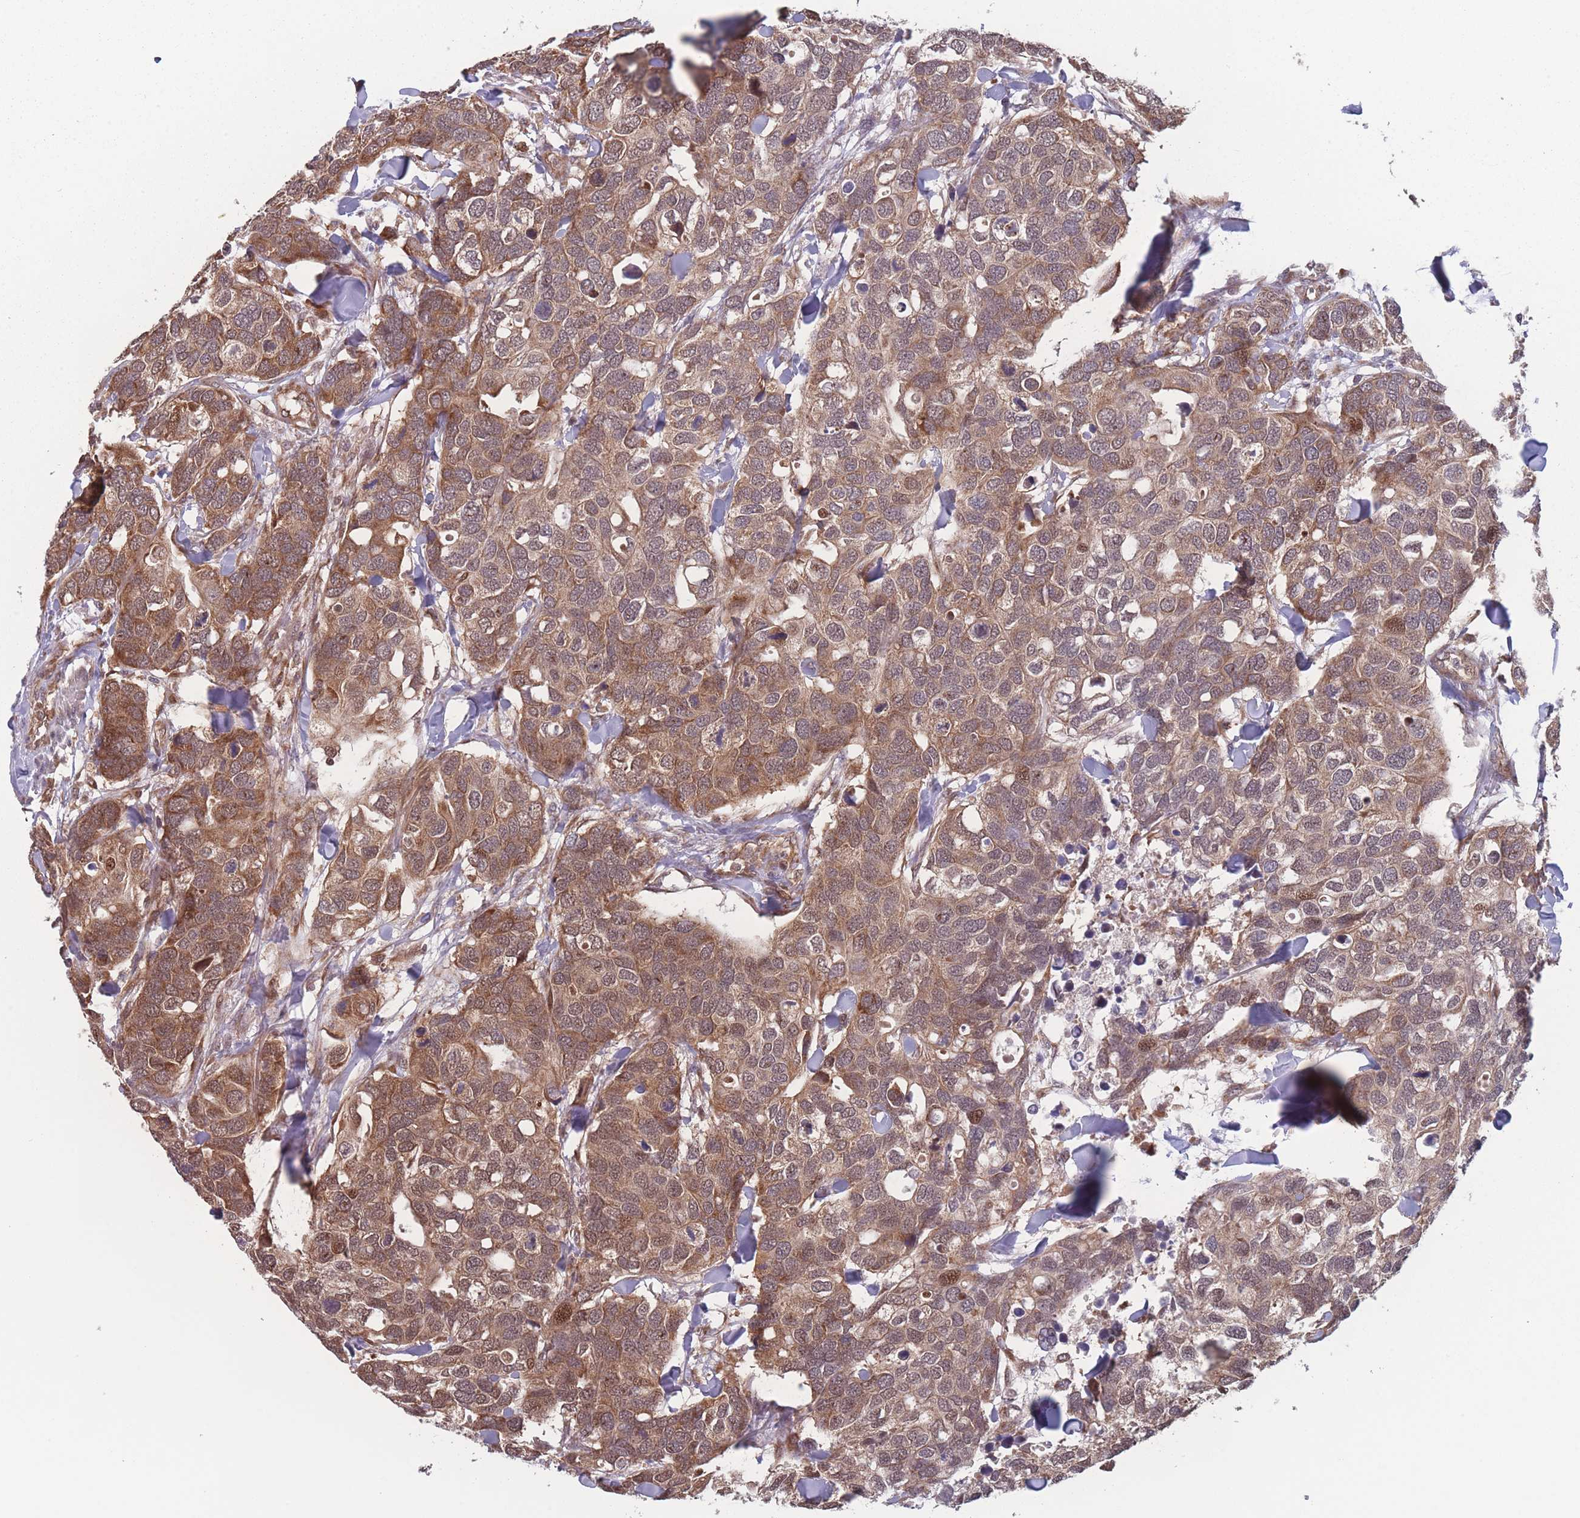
{"staining": {"intensity": "moderate", "quantity": ">75%", "location": "cytoplasmic/membranous,nuclear"}, "tissue": "breast cancer", "cell_type": "Tumor cells", "image_type": "cancer", "snomed": [{"axis": "morphology", "description": "Duct carcinoma"}, {"axis": "topography", "description": "Breast"}], "caption": "Breast infiltrating ductal carcinoma stained with DAB (3,3'-diaminobenzidine) immunohistochemistry (IHC) exhibits medium levels of moderate cytoplasmic/membranous and nuclear expression in approximately >75% of tumor cells.", "gene": "RPS18", "patient": {"sex": "female", "age": 83}}